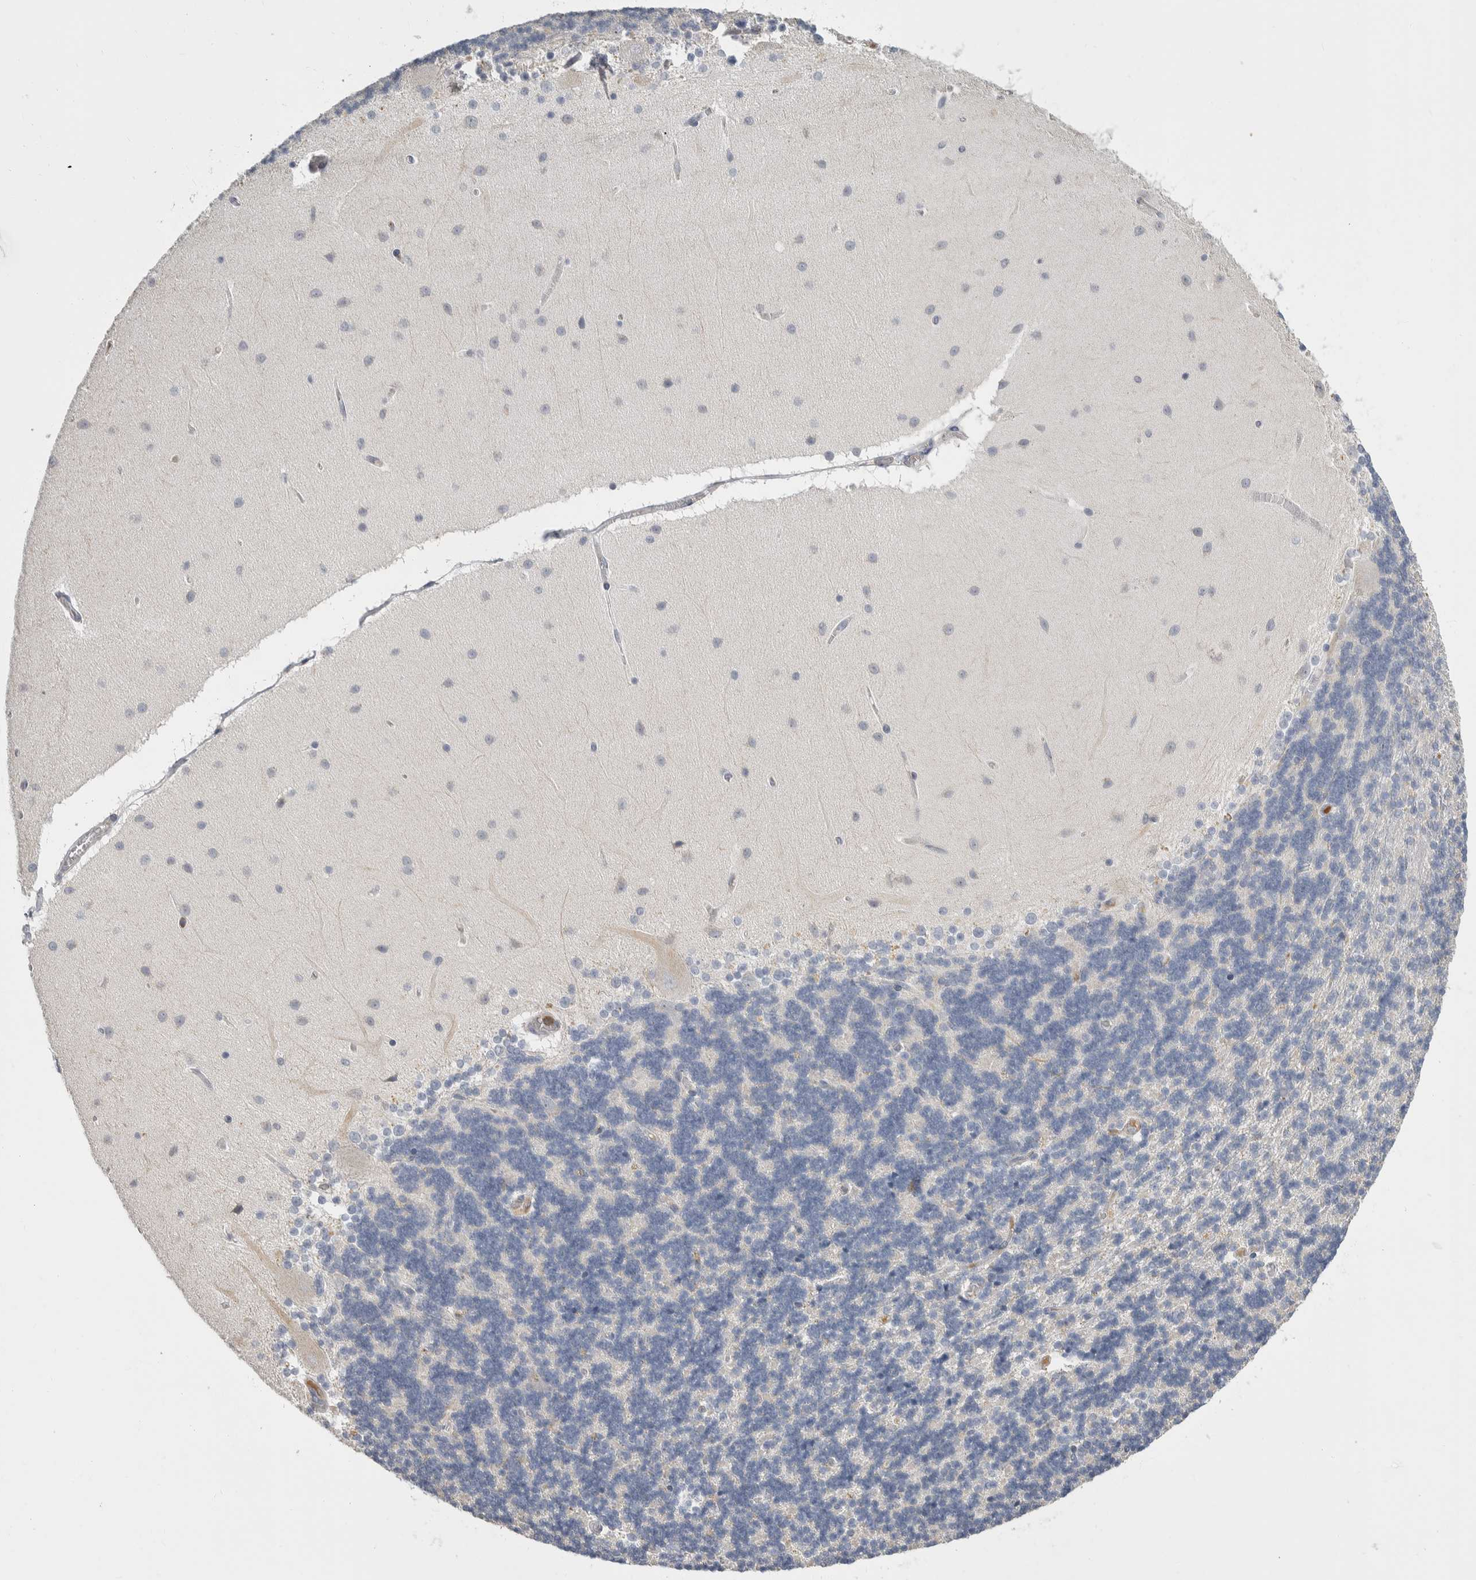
{"staining": {"intensity": "negative", "quantity": "none", "location": "none"}, "tissue": "cerebellum", "cell_type": "Cells in granular layer", "image_type": "normal", "snomed": [{"axis": "morphology", "description": "Normal tissue, NOS"}, {"axis": "topography", "description": "Cerebellum"}], "caption": "Immunohistochemistry (IHC) of unremarkable cerebellum shows no staining in cells in granular layer.", "gene": "CEP295NL", "patient": {"sex": "female", "age": 54}}